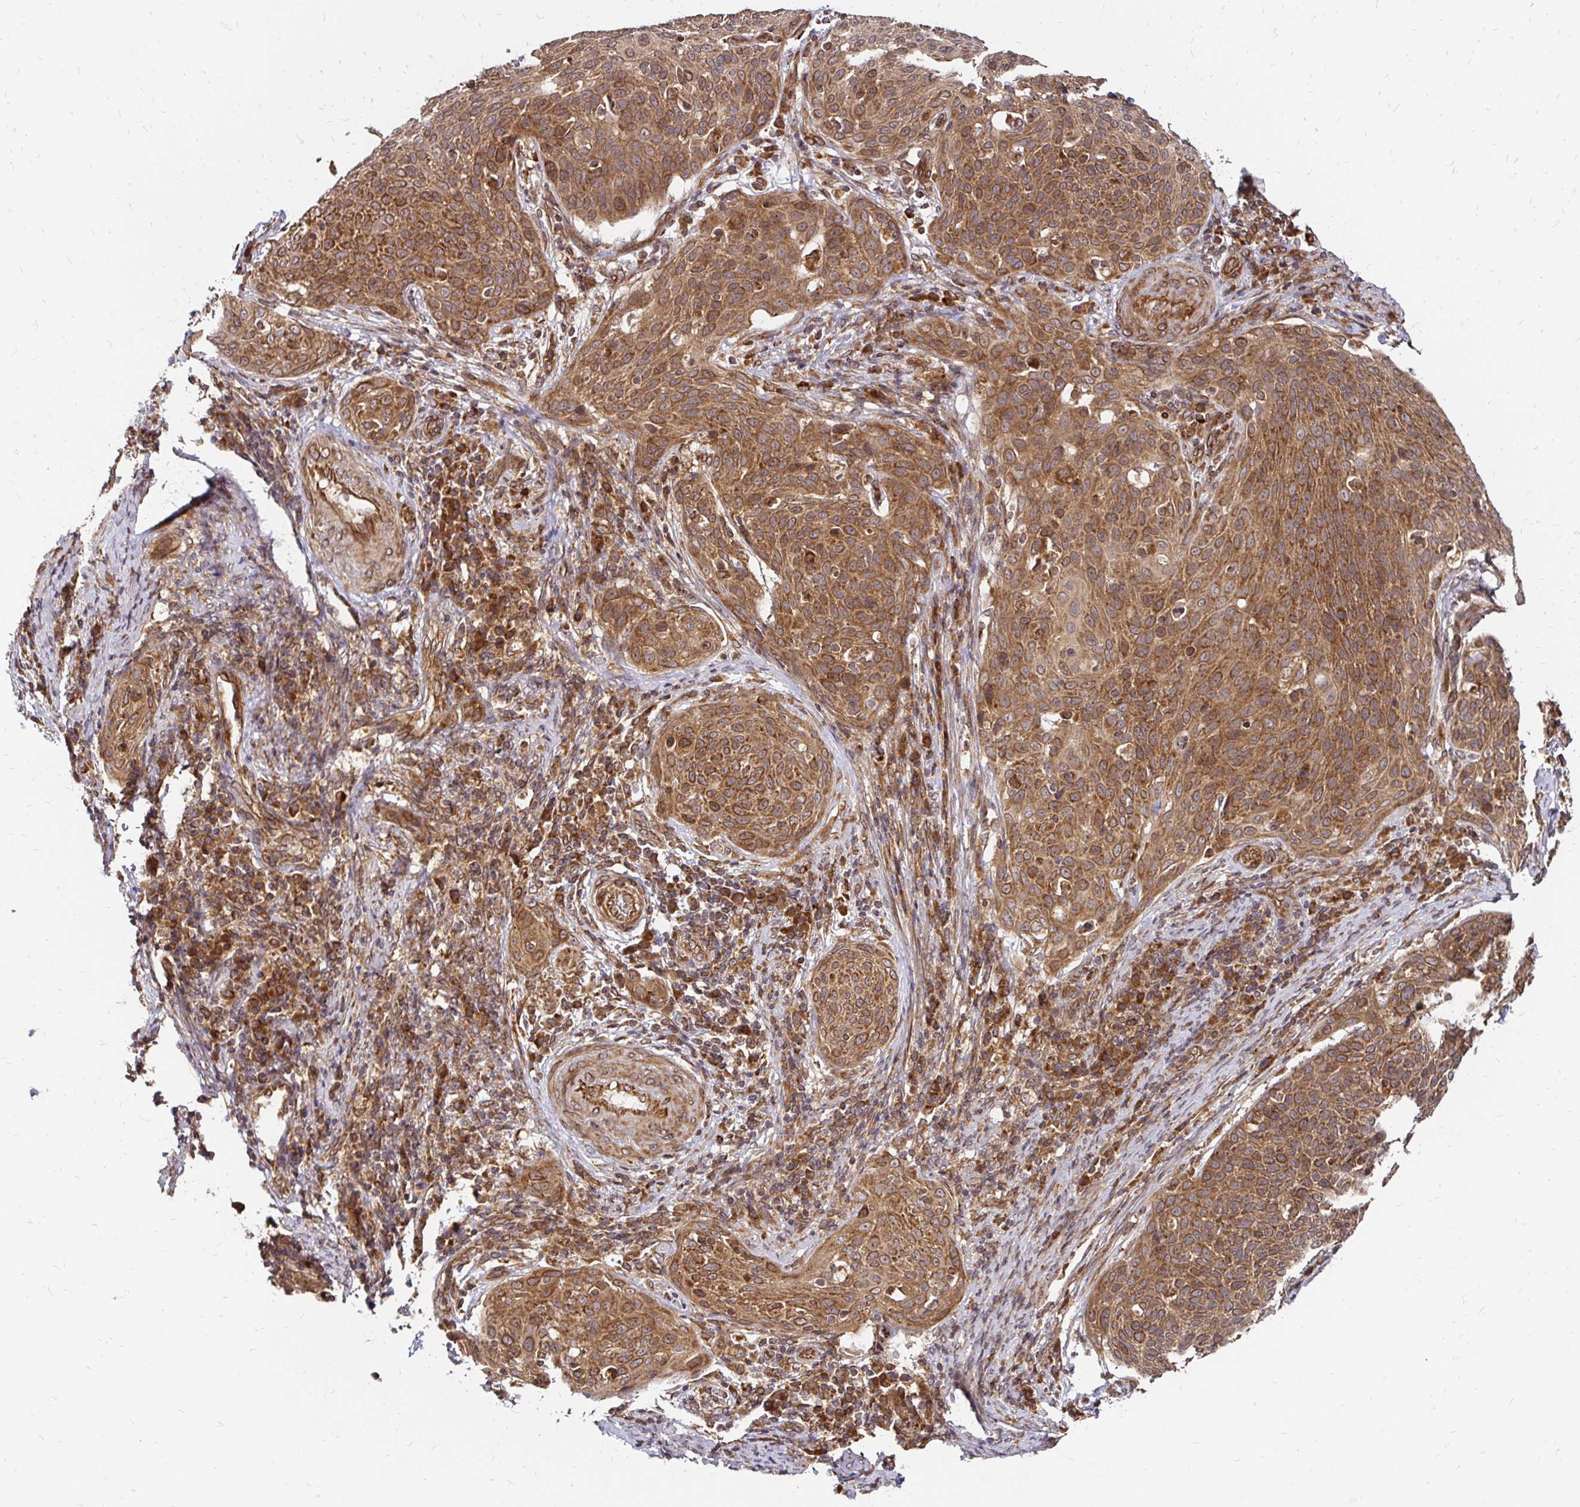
{"staining": {"intensity": "moderate", "quantity": ">75%", "location": "cytoplasmic/membranous"}, "tissue": "cervical cancer", "cell_type": "Tumor cells", "image_type": "cancer", "snomed": [{"axis": "morphology", "description": "Squamous cell carcinoma, NOS"}, {"axis": "topography", "description": "Cervix"}], "caption": "Human cervical cancer (squamous cell carcinoma) stained with a brown dye displays moderate cytoplasmic/membranous positive staining in about >75% of tumor cells.", "gene": "ZW10", "patient": {"sex": "female", "age": 31}}